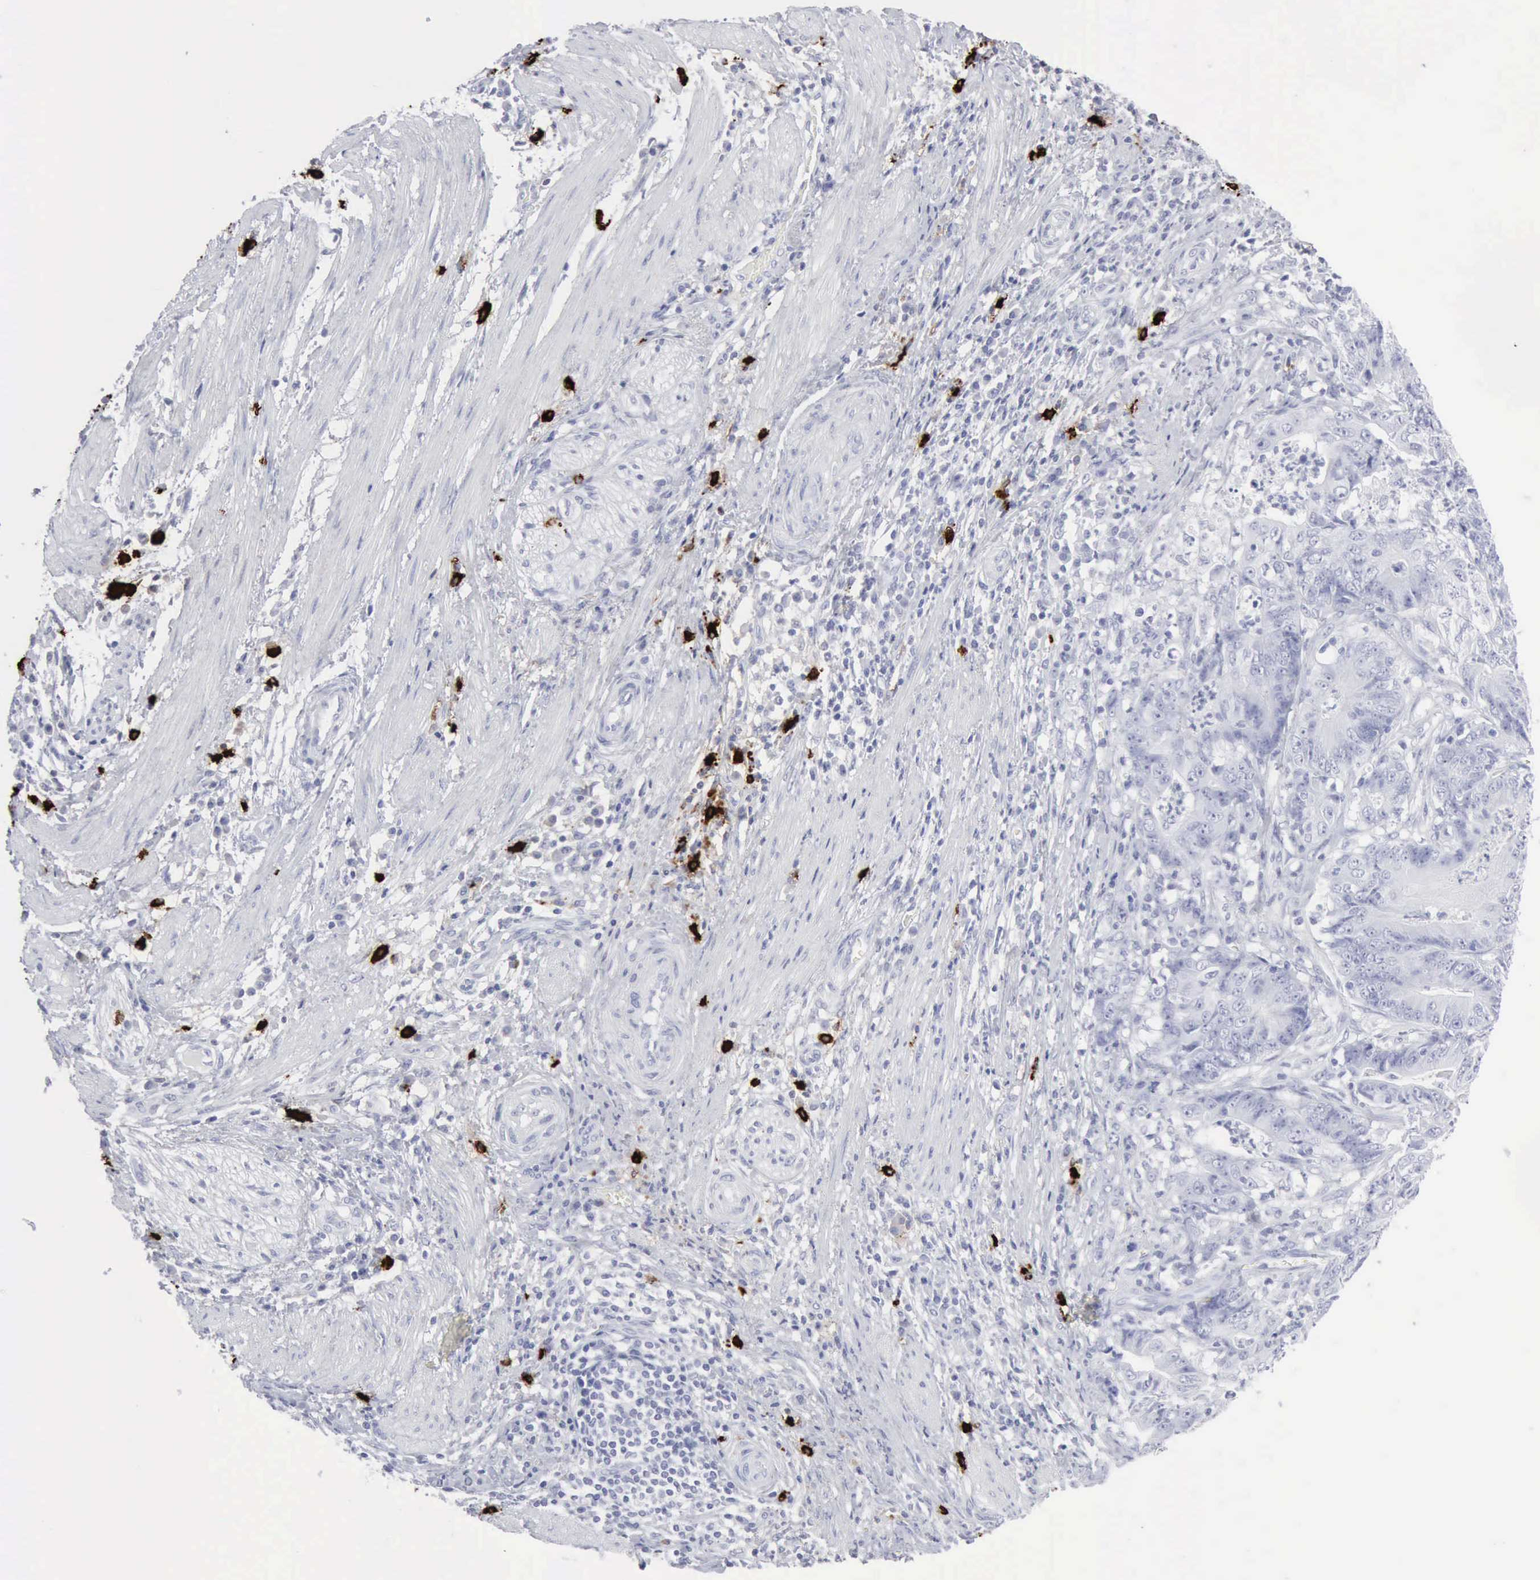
{"staining": {"intensity": "negative", "quantity": "none", "location": "none"}, "tissue": "stomach cancer", "cell_type": "Tumor cells", "image_type": "cancer", "snomed": [{"axis": "morphology", "description": "Adenocarcinoma, NOS"}, {"axis": "topography", "description": "Stomach, lower"}], "caption": "This is an IHC image of stomach cancer. There is no staining in tumor cells.", "gene": "CMA1", "patient": {"sex": "female", "age": 86}}